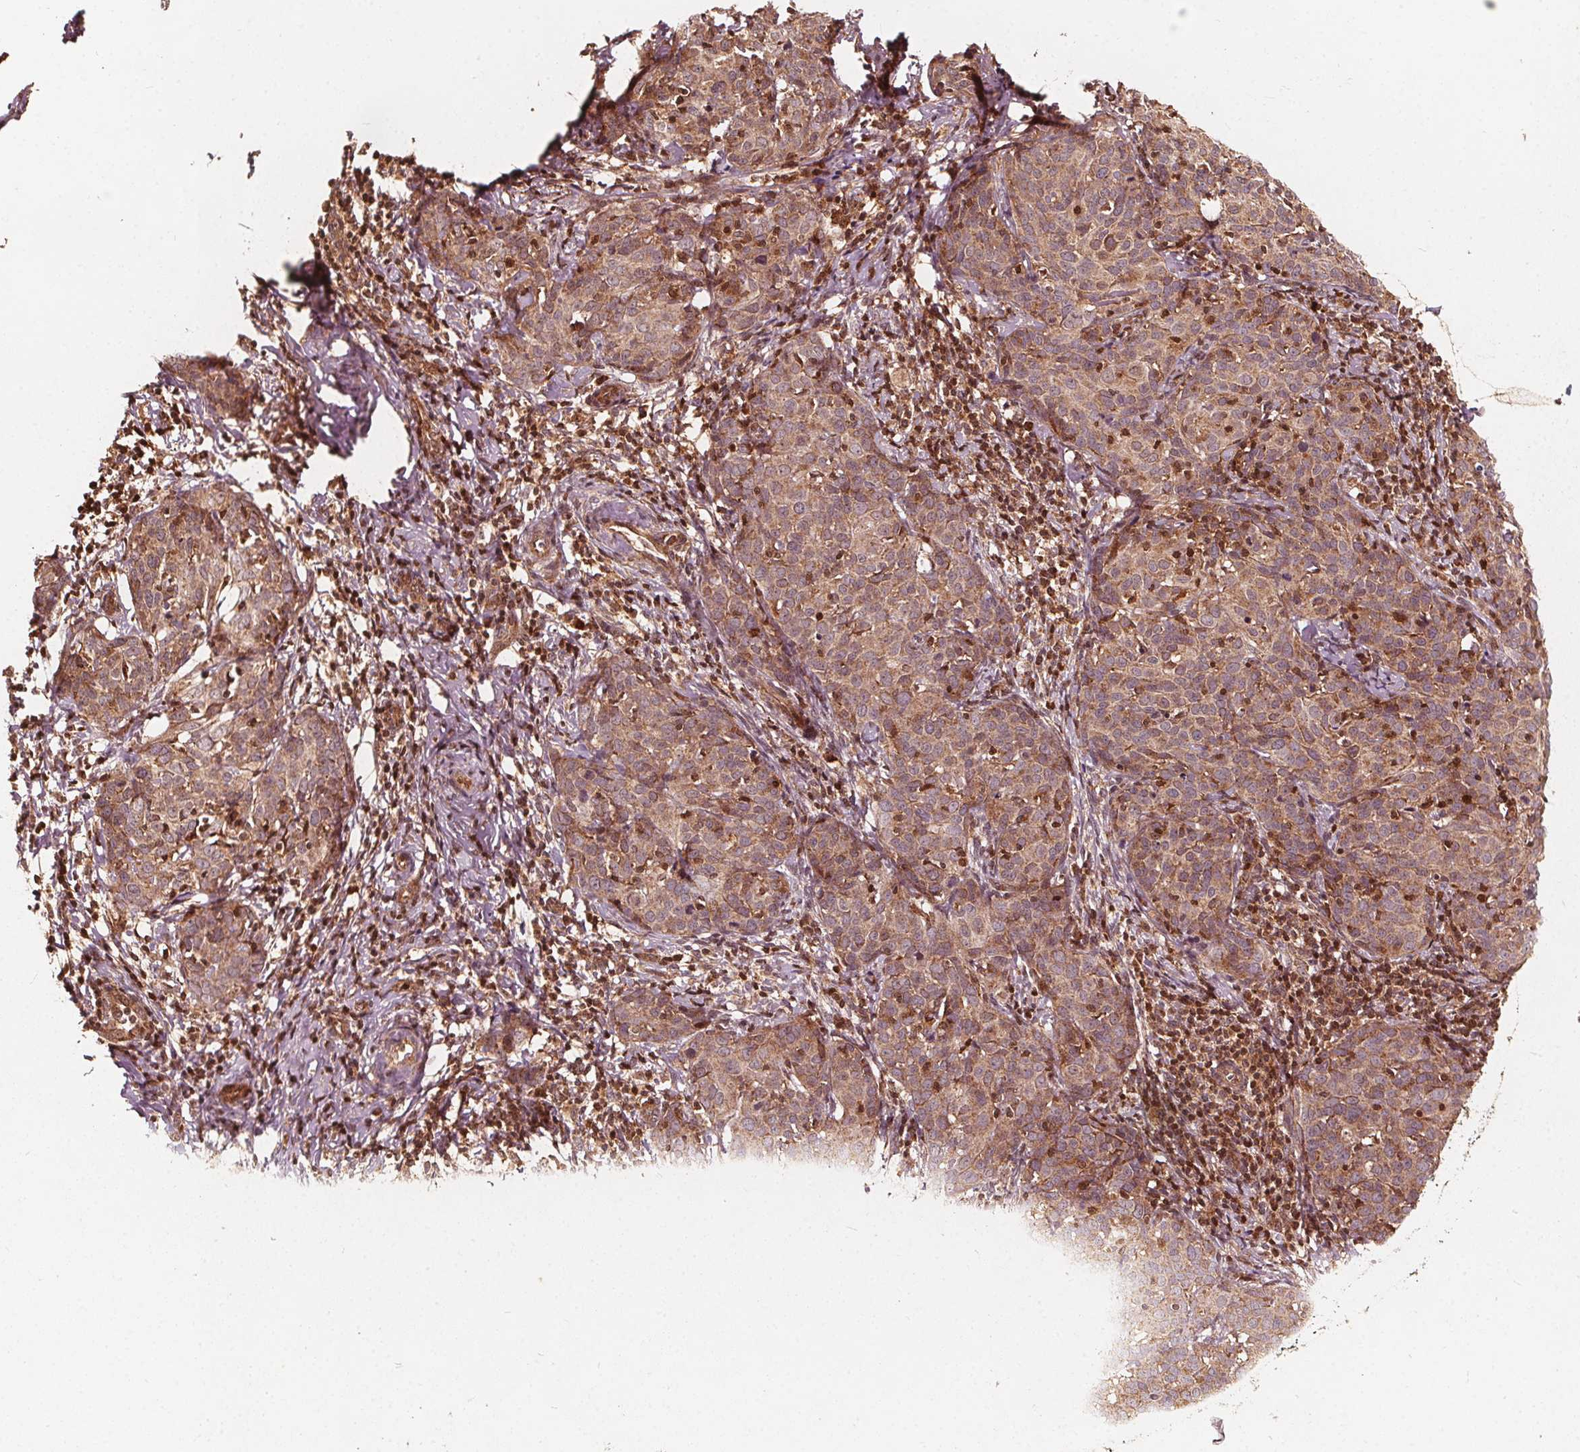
{"staining": {"intensity": "moderate", "quantity": ">75%", "location": "cytoplasmic/membranous"}, "tissue": "cervical cancer", "cell_type": "Tumor cells", "image_type": "cancer", "snomed": [{"axis": "morphology", "description": "Squamous cell carcinoma, NOS"}, {"axis": "topography", "description": "Cervix"}], "caption": "Tumor cells reveal medium levels of moderate cytoplasmic/membranous expression in about >75% of cells in cervical cancer (squamous cell carcinoma). (DAB (3,3'-diaminobenzidine) IHC, brown staining for protein, blue staining for nuclei).", "gene": "AIP", "patient": {"sex": "female", "age": 62}}